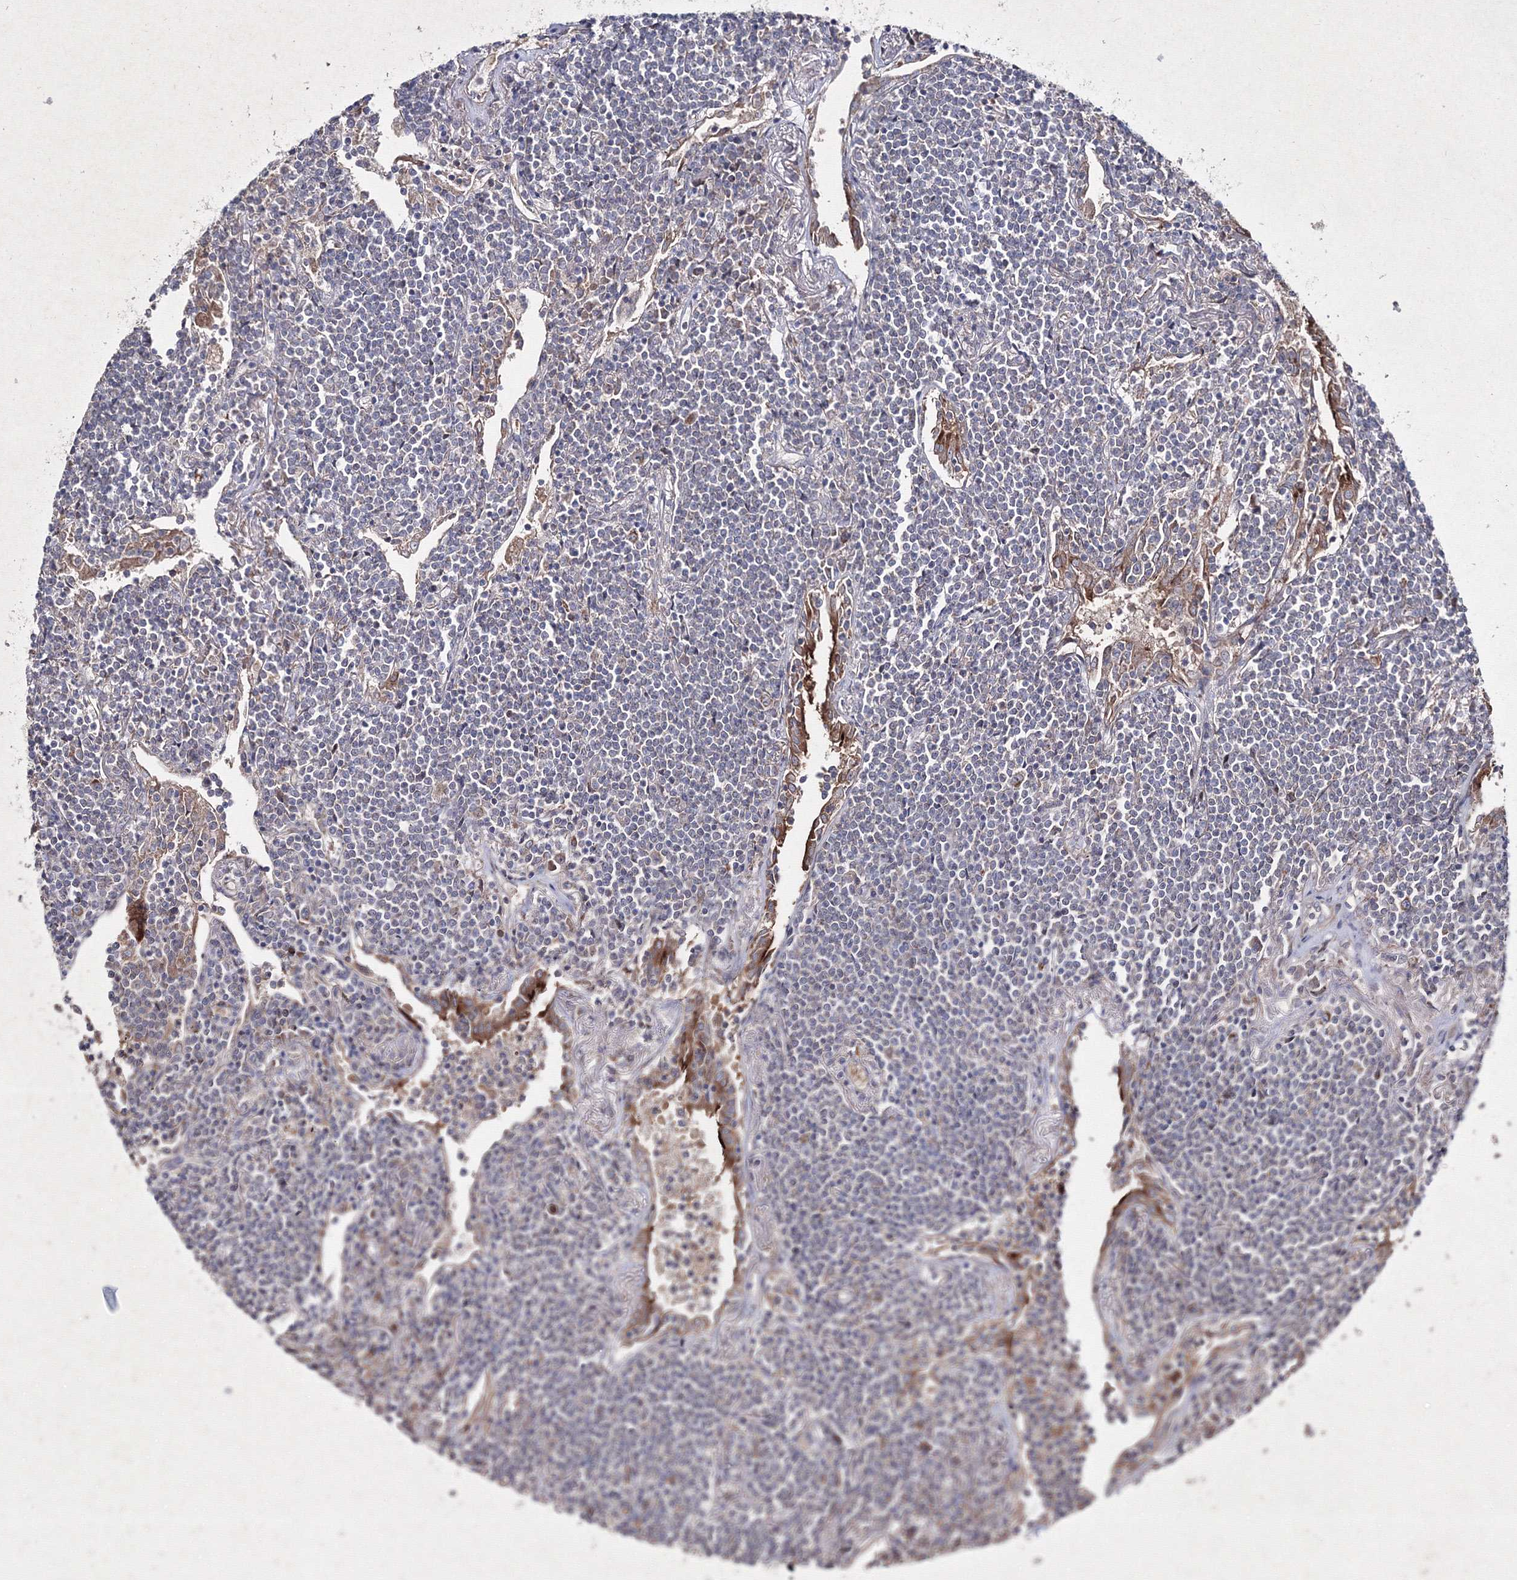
{"staining": {"intensity": "negative", "quantity": "none", "location": "none"}, "tissue": "lymphoma", "cell_type": "Tumor cells", "image_type": "cancer", "snomed": [{"axis": "morphology", "description": "Malignant lymphoma, non-Hodgkin's type, Low grade"}, {"axis": "topography", "description": "Lung"}], "caption": "High power microscopy image of an IHC histopathology image of lymphoma, revealing no significant positivity in tumor cells.", "gene": "GFM1", "patient": {"sex": "female", "age": 71}}